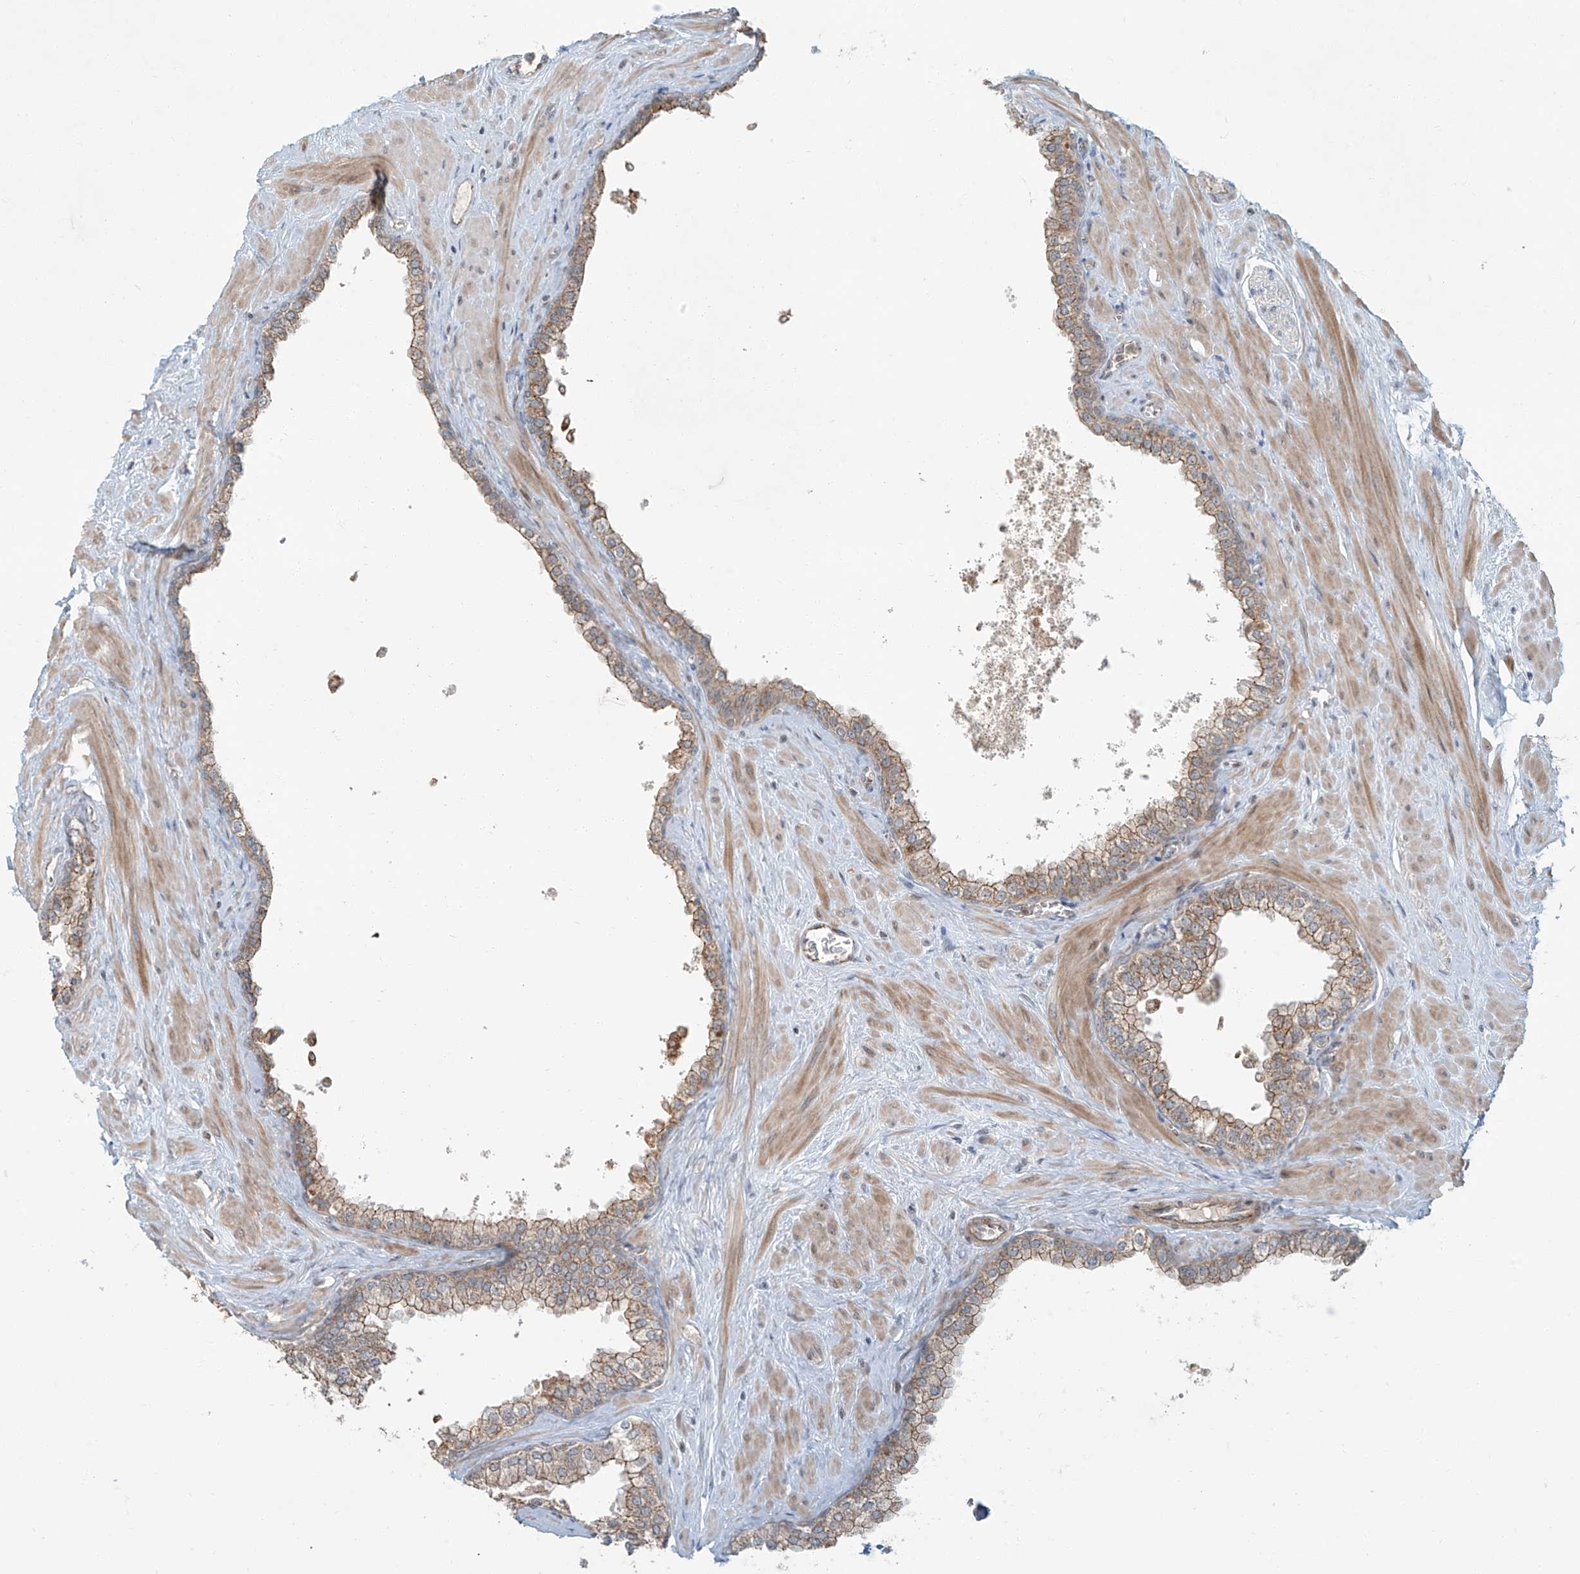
{"staining": {"intensity": "moderate", "quantity": ">75%", "location": "cytoplasmic/membranous"}, "tissue": "prostate", "cell_type": "Glandular cells", "image_type": "normal", "snomed": [{"axis": "morphology", "description": "Normal tissue, NOS"}, {"axis": "morphology", "description": "Urothelial carcinoma, Low grade"}, {"axis": "topography", "description": "Urinary bladder"}, {"axis": "topography", "description": "Prostate"}], "caption": "IHC photomicrograph of unremarkable human prostate stained for a protein (brown), which reveals medium levels of moderate cytoplasmic/membranous expression in about >75% of glandular cells.", "gene": "ZNF16", "patient": {"sex": "male", "age": 60}}